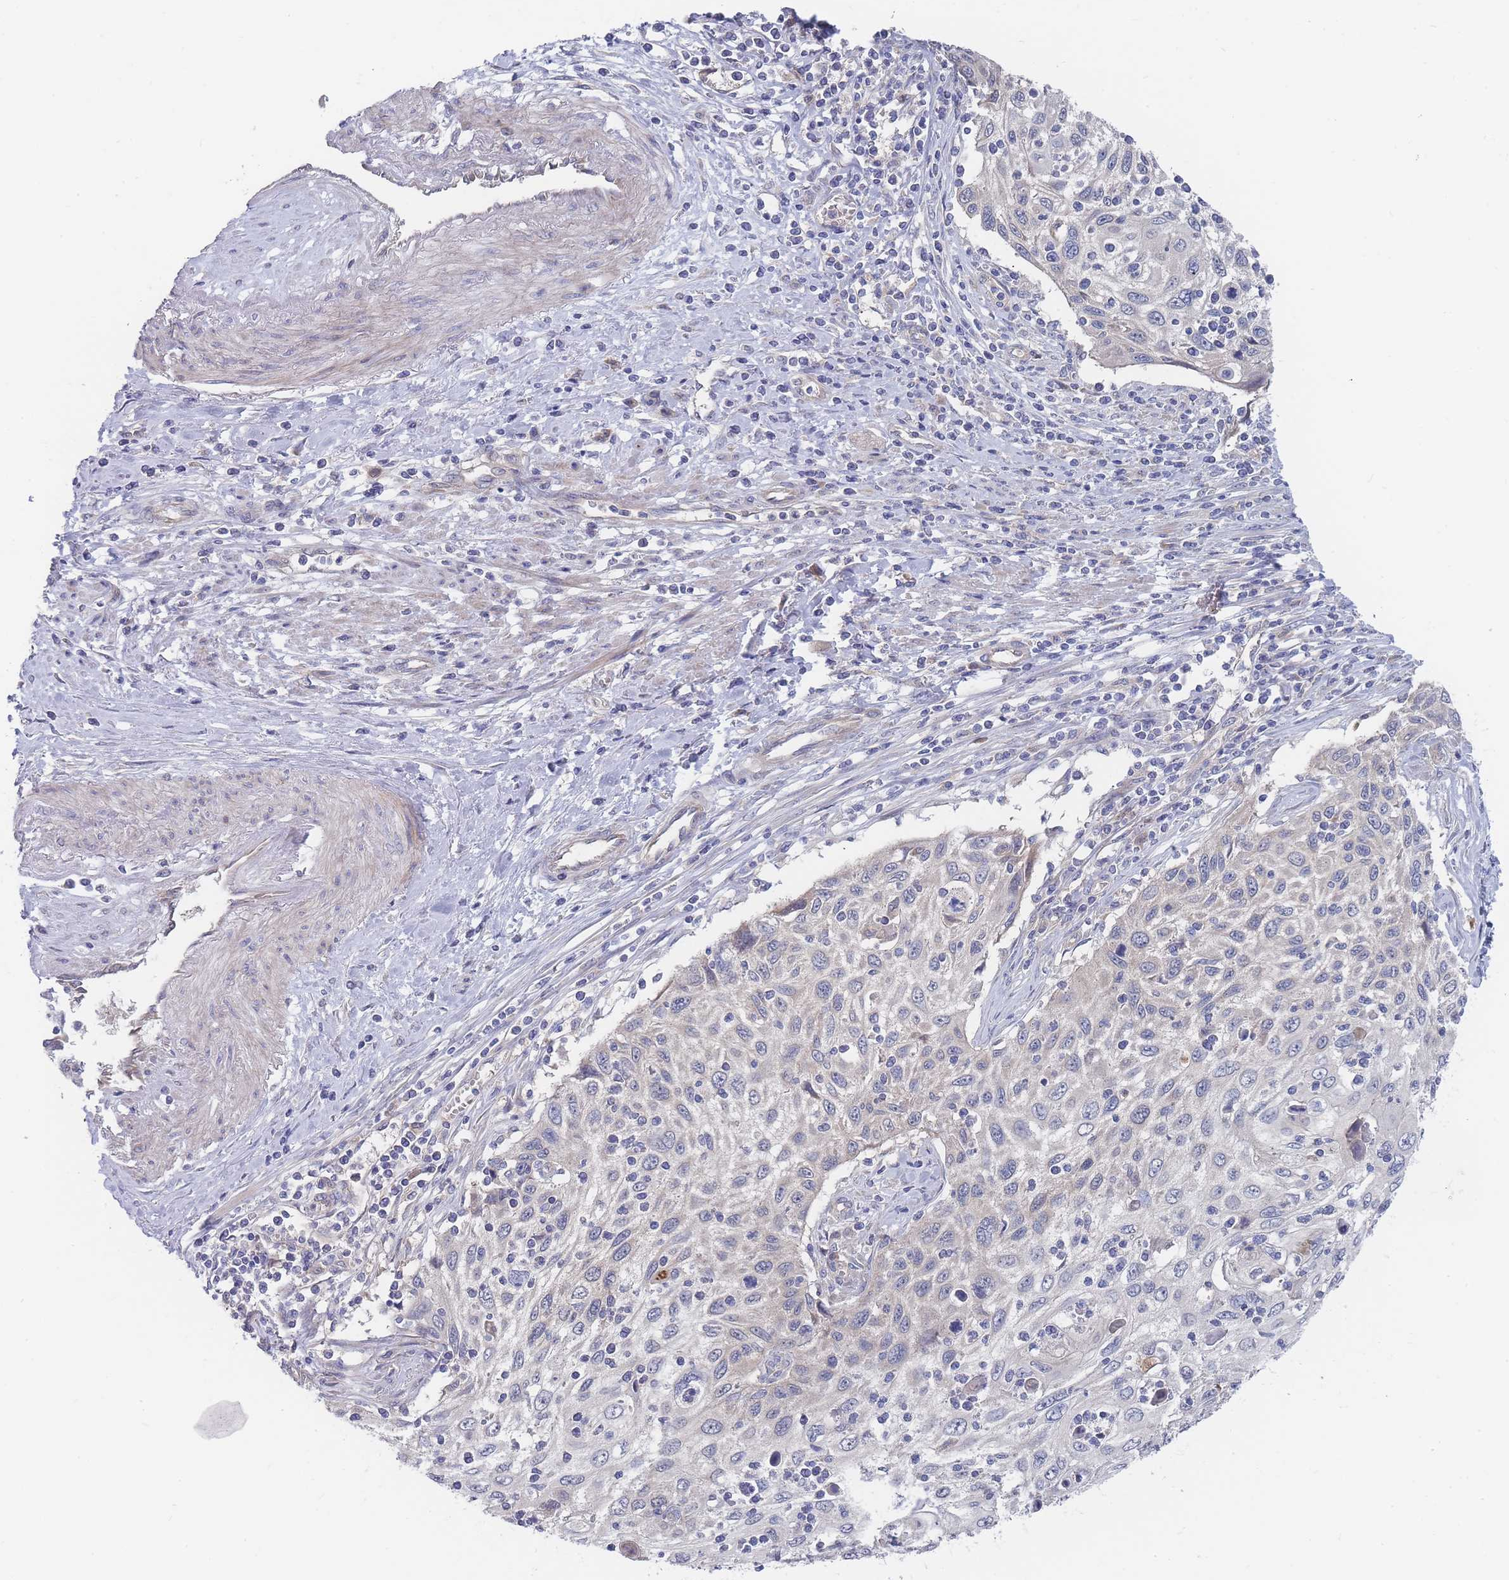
{"staining": {"intensity": "negative", "quantity": "none", "location": "none"}, "tissue": "cervical cancer", "cell_type": "Tumor cells", "image_type": "cancer", "snomed": [{"axis": "morphology", "description": "Squamous cell carcinoma, NOS"}, {"axis": "topography", "description": "Cervix"}], "caption": "This is an immunohistochemistry histopathology image of human squamous cell carcinoma (cervical). There is no positivity in tumor cells.", "gene": "NUB1", "patient": {"sex": "female", "age": 70}}